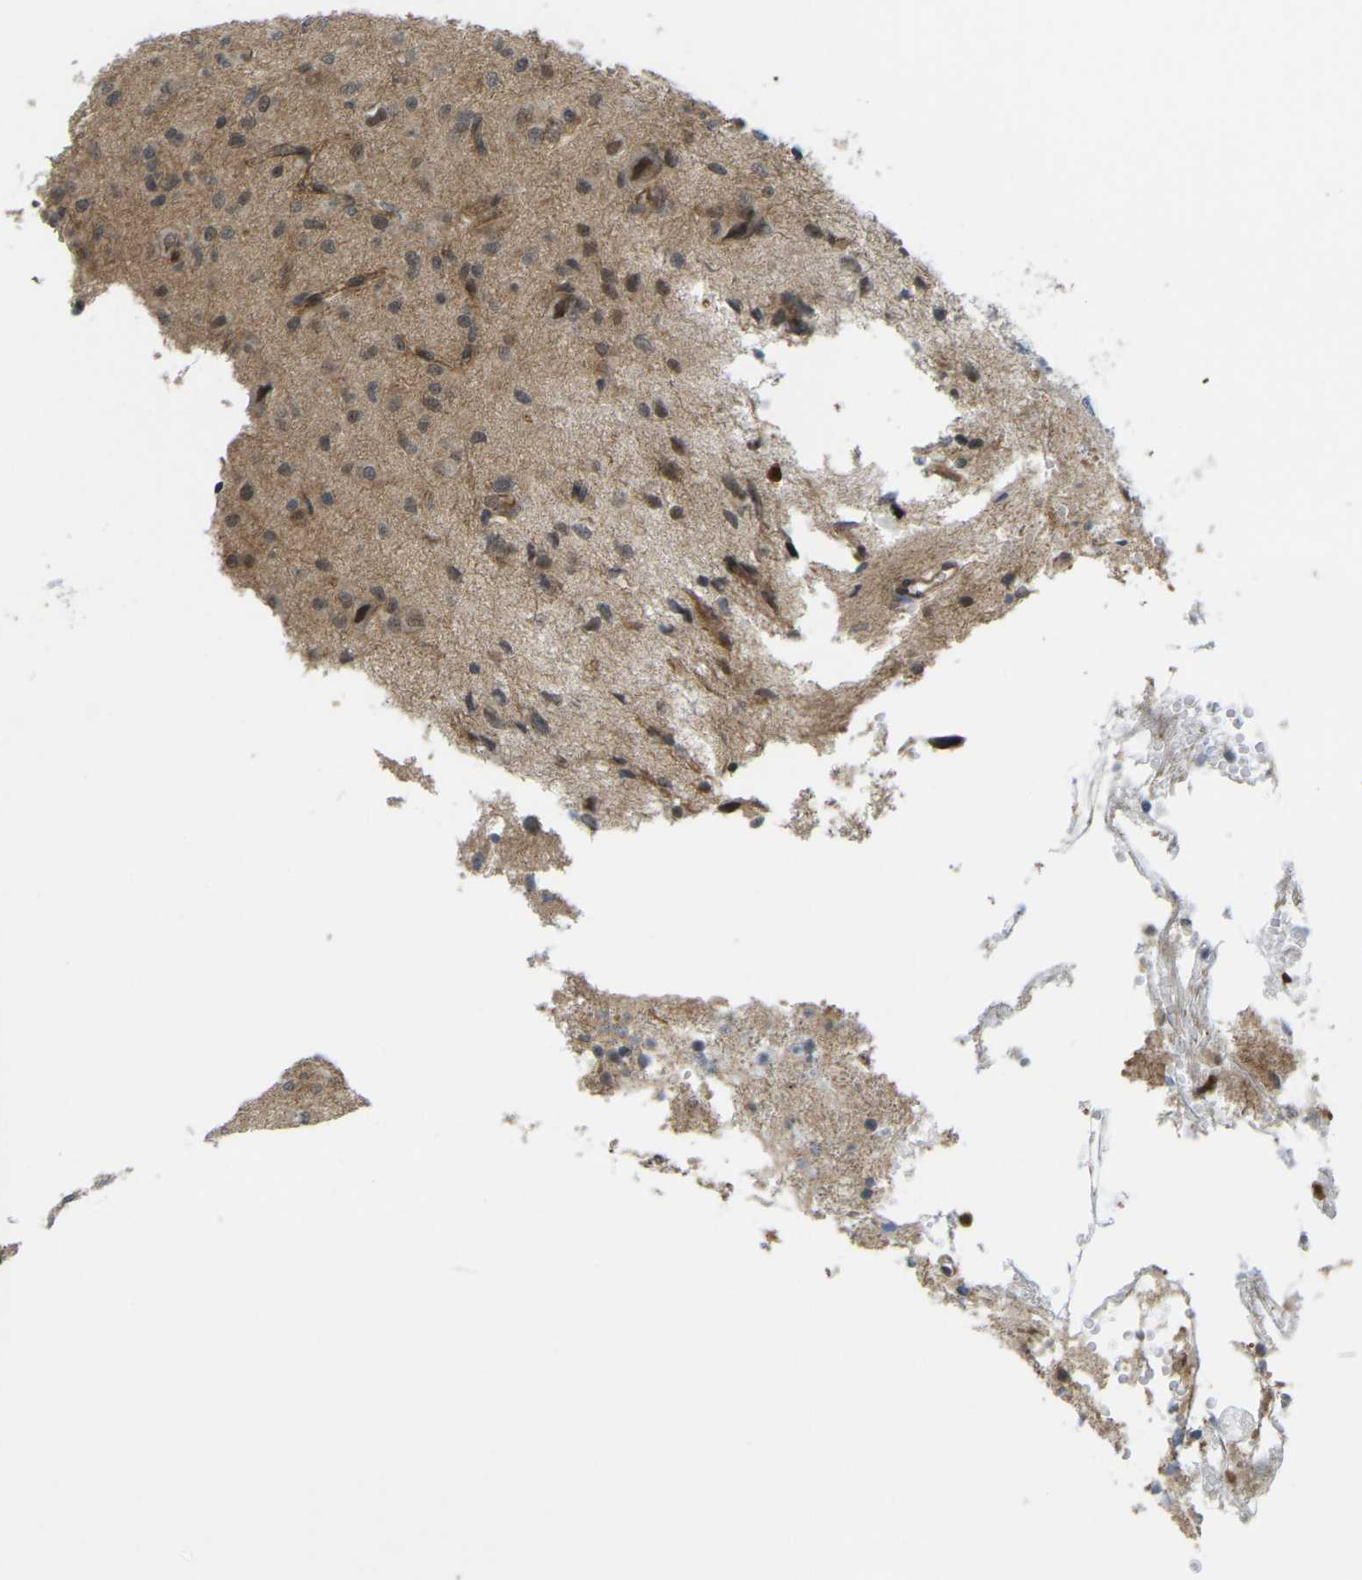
{"staining": {"intensity": "weak", "quantity": ">75%", "location": "cytoplasmic/membranous,nuclear"}, "tissue": "glioma", "cell_type": "Tumor cells", "image_type": "cancer", "snomed": [{"axis": "morphology", "description": "Glioma, malignant, High grade"}, {"axis": "topography", "description": "Brain"}], "caption": "An immunohistochemistry (IHC) micrograph of neoplastic tissue is shown. Protein staining in brown shows weak cytoplasmic/membranous and nuclear positivity in glioma within tumor cells.", "gene": "SERPINB5", "patient": {"sex": "female", "age": 59}}